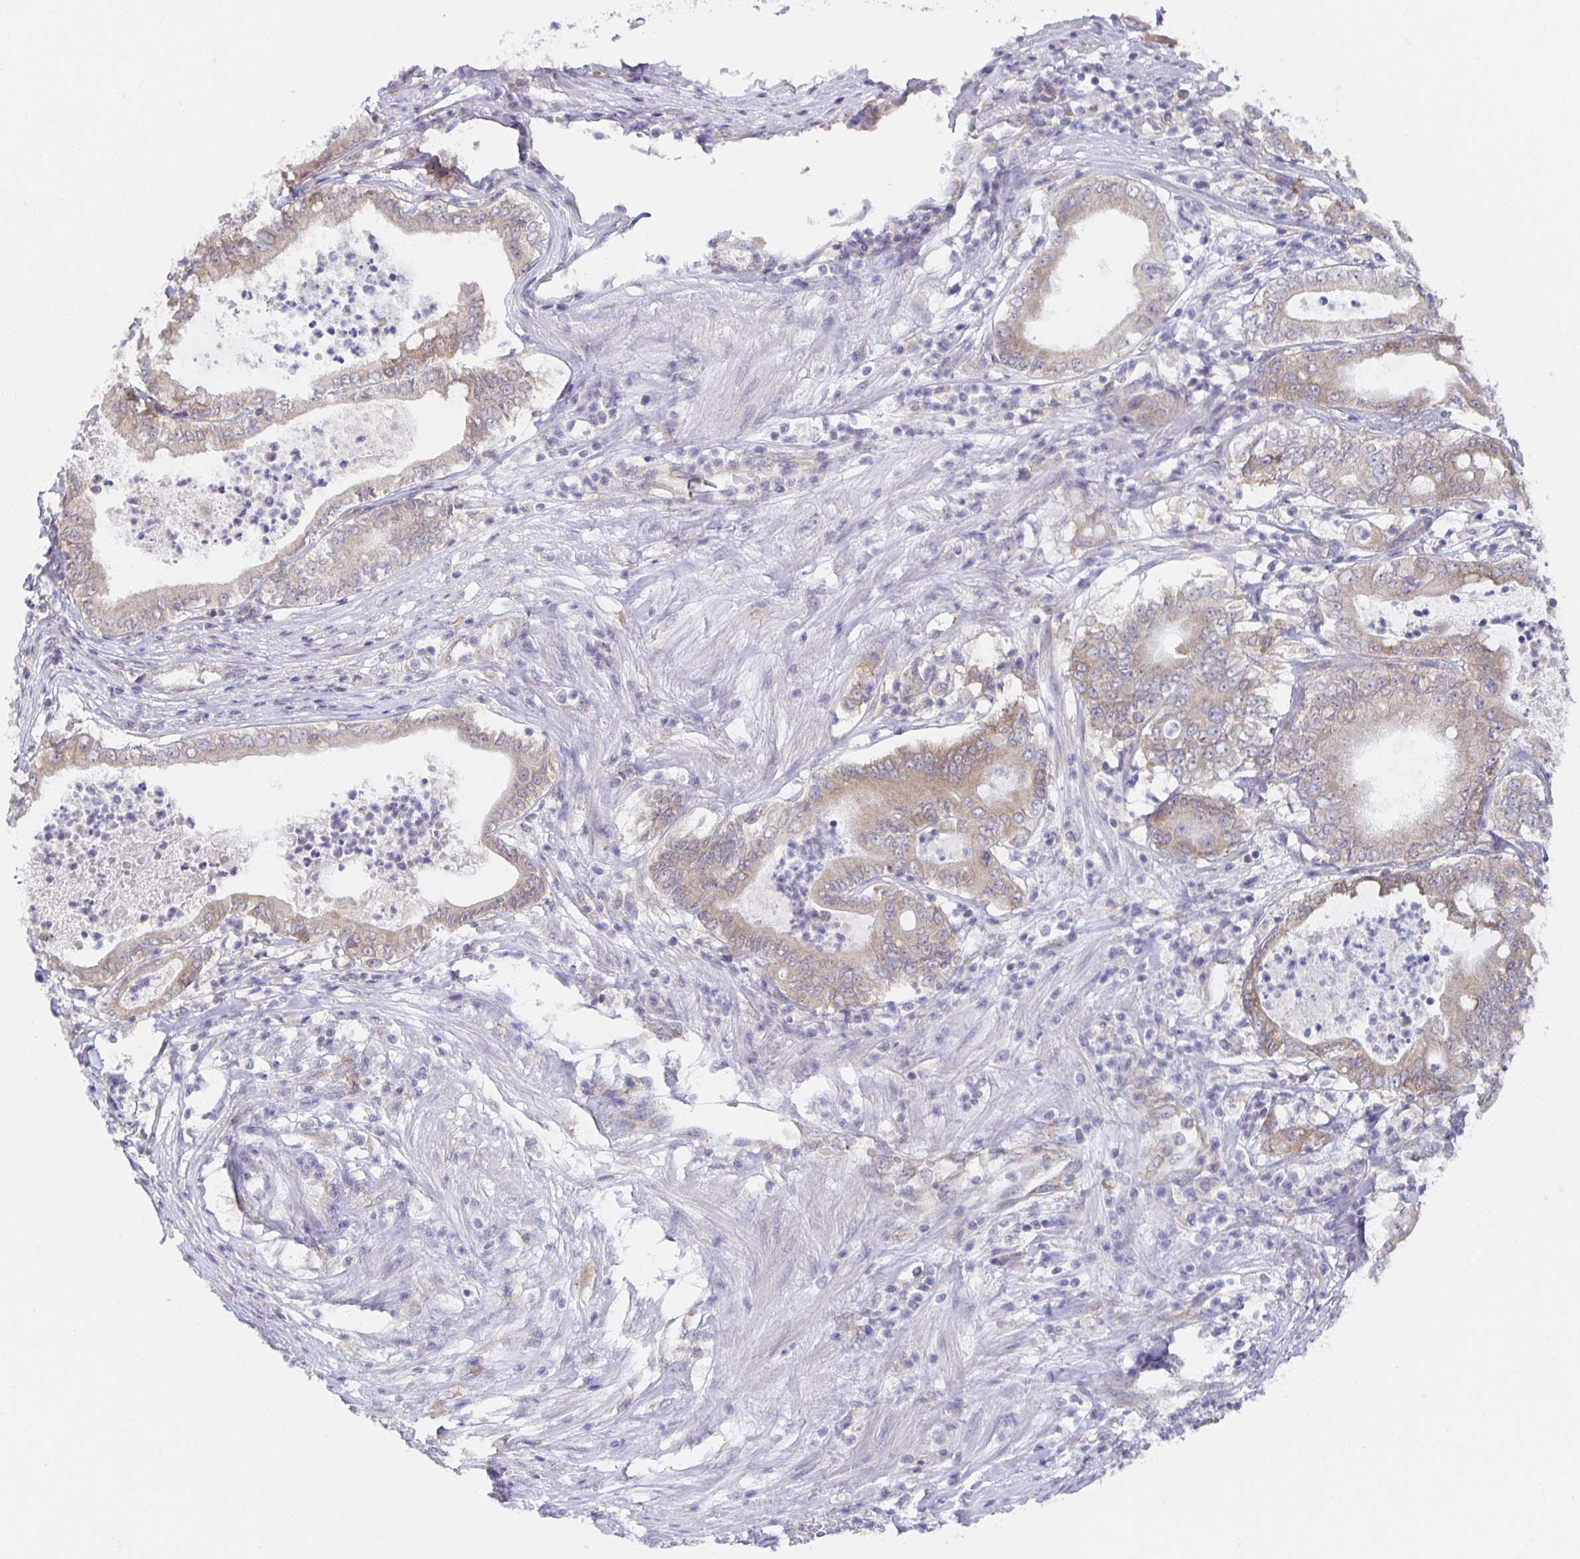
{"staining": {"intensity": "weak", "quantity": "25%-75%", "location": "cytoplasmic/membranous"}, "tissue": "pancreatic cancer", "cell_type": "Tumor cells", "image_type": "cancer", "snomed": [{"axis": "morphology", "description": "Adenocarcinoma, NOS"}, {"axis": "topography", "description": "Pancreas"}], "caption": "Immunohistochemistry photomicrograph of neoplastic tissue: human pancreatic adenocarcinoma stained using IHC reveals low levels of weak protein expression localized specifically in the cytoplasmic/membranous of tumor cells, appearing as a cytoplasmic/membranous brown color.", "gene": "BAD", "patient": {"sex": "male", "age": 71}}